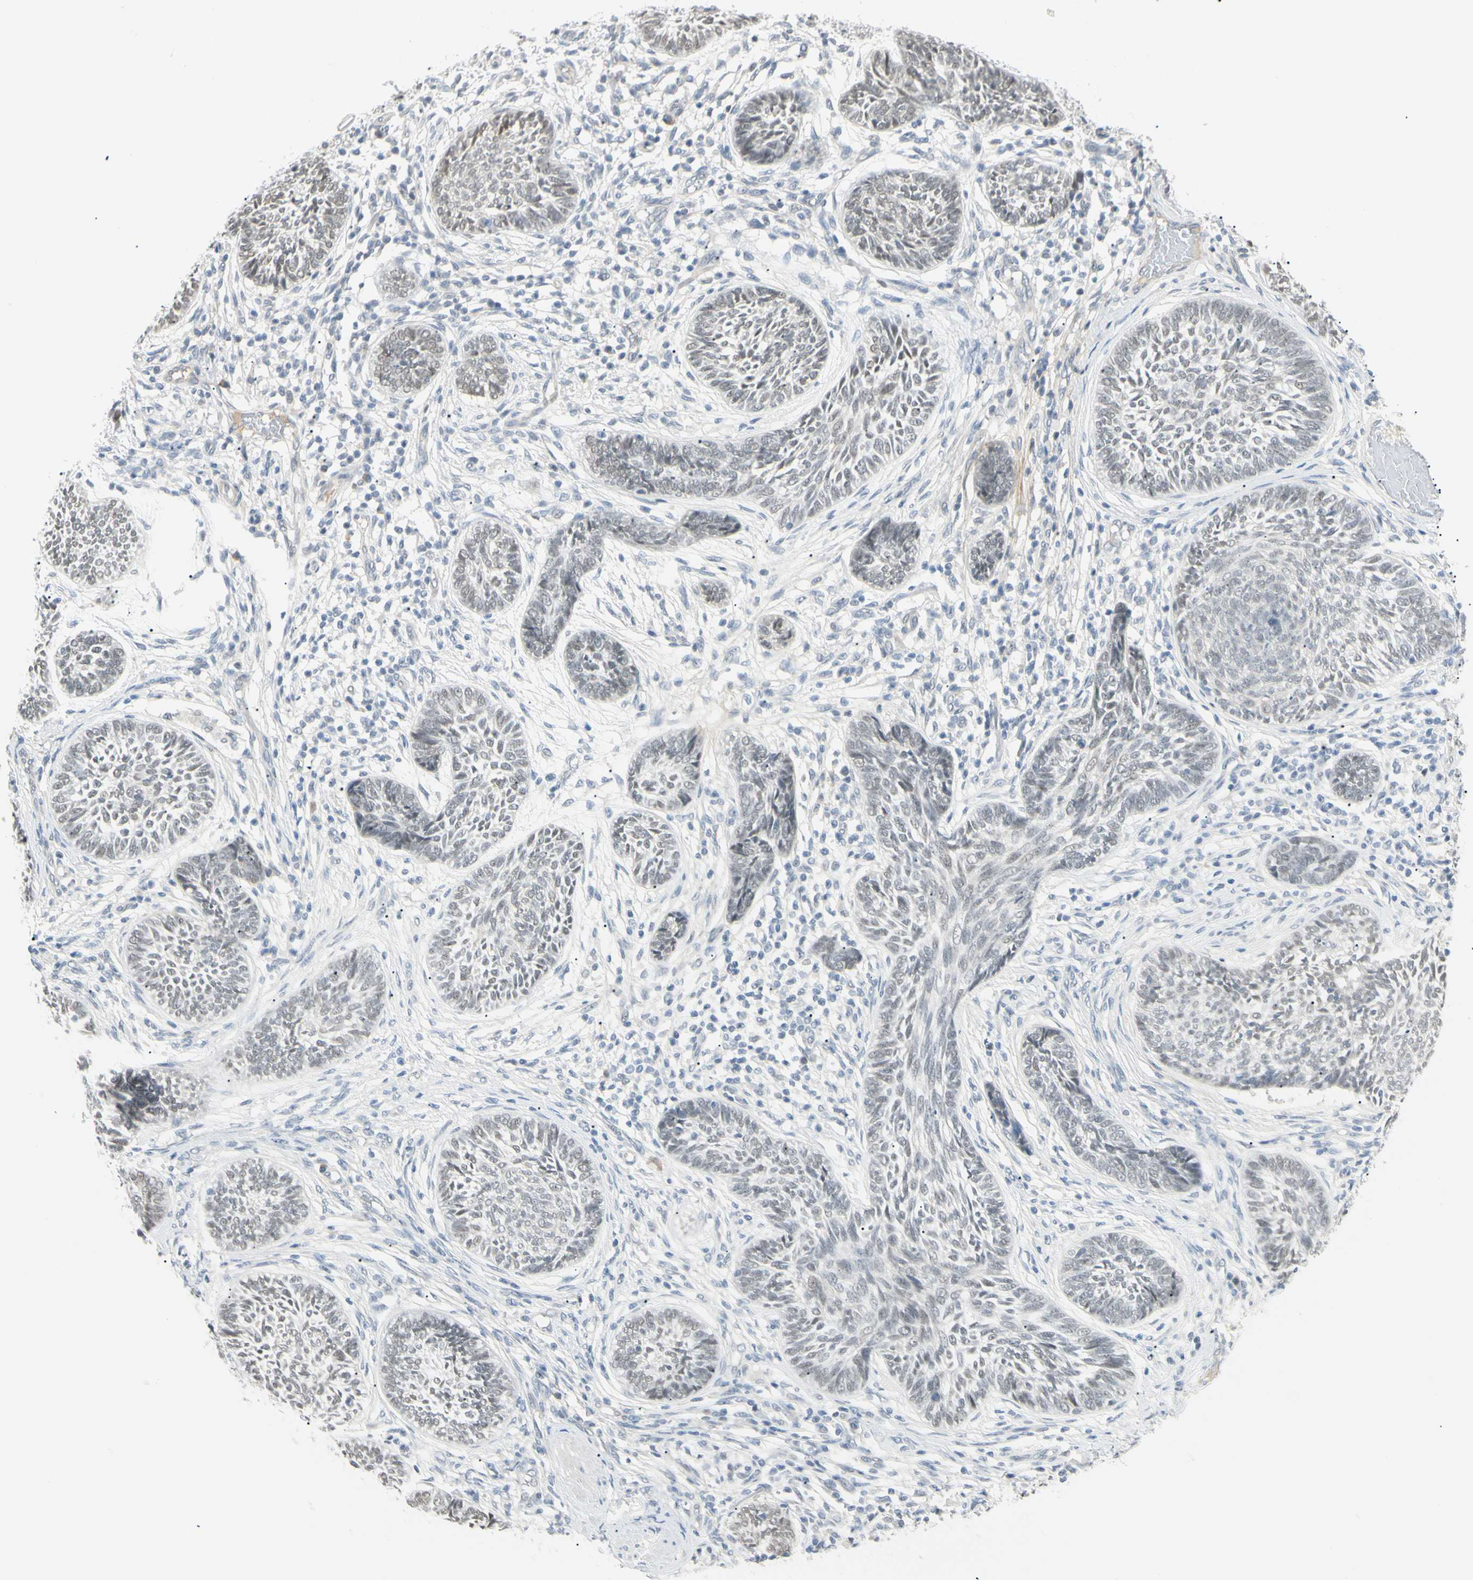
{"staining": {"intensity": "weak", "quantity": "<25%", "location": "nuclear"}, "tissue": "skin cancer", "cell_type": "Tumor cells", "image_type": "cancer", "snomed": [{"axis": "morphology", "description": "Papilloma, NOS"}, {"axis": "morphology", "description": "Basal cell carcinoma"}, {"axis": "topography", "description": "Skin"}], "caption": "Tumor cells are negative for protein expression in human skin cancer.", "gene": "ASPN", "patient": {"sex": "male", "age": 87}}